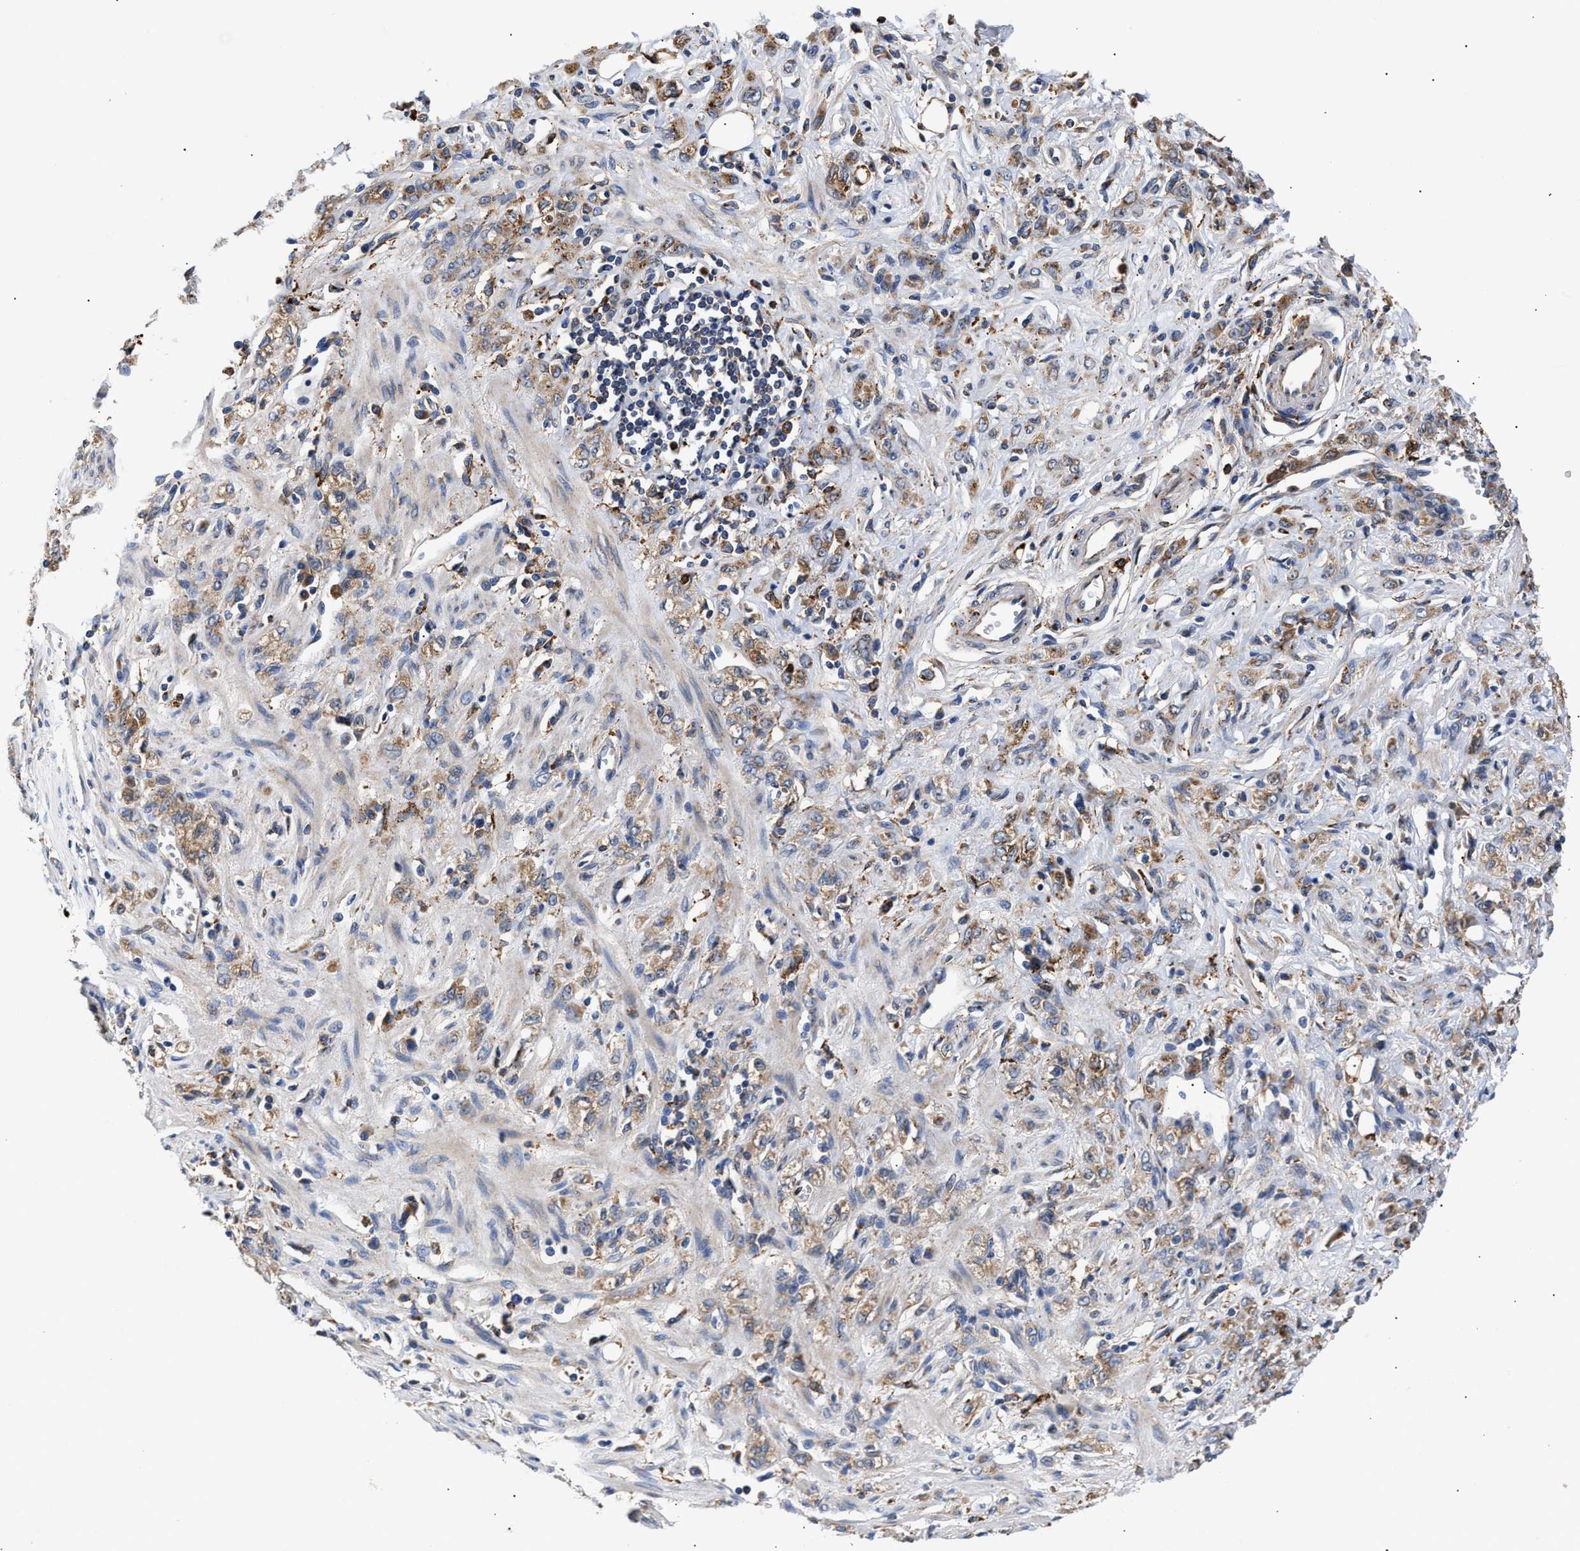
{"staining": {"intensity": "moderate", "quantity": ">75%", "location": "cytoplasmic/membranous"}, "tissue": "stomach cancer", "cell_type": "Tumor cells", "image_type": "cancer", "snomed": [{"axis": "morphology", "description": "Normal tissue, NOS"}, {"axis": "morphology", "description": "Adenocarcinoma, NOS"}, {"axis": "topography", "description": "Stomach"}], "caption": "Brown immunohistochemical staining in human stomach cancer reveals moderate cytoplasmic/membranous positivity in approximately >75% of tumor cells. The staining is performed using DAB (3,3'-diaminobenzidine) brown chromogen to label protein expression. The nuclei are counter-stained blue using hematoxylin.", "gene": "CCDC146", "patient": {"sex": "male", "age": 82}}